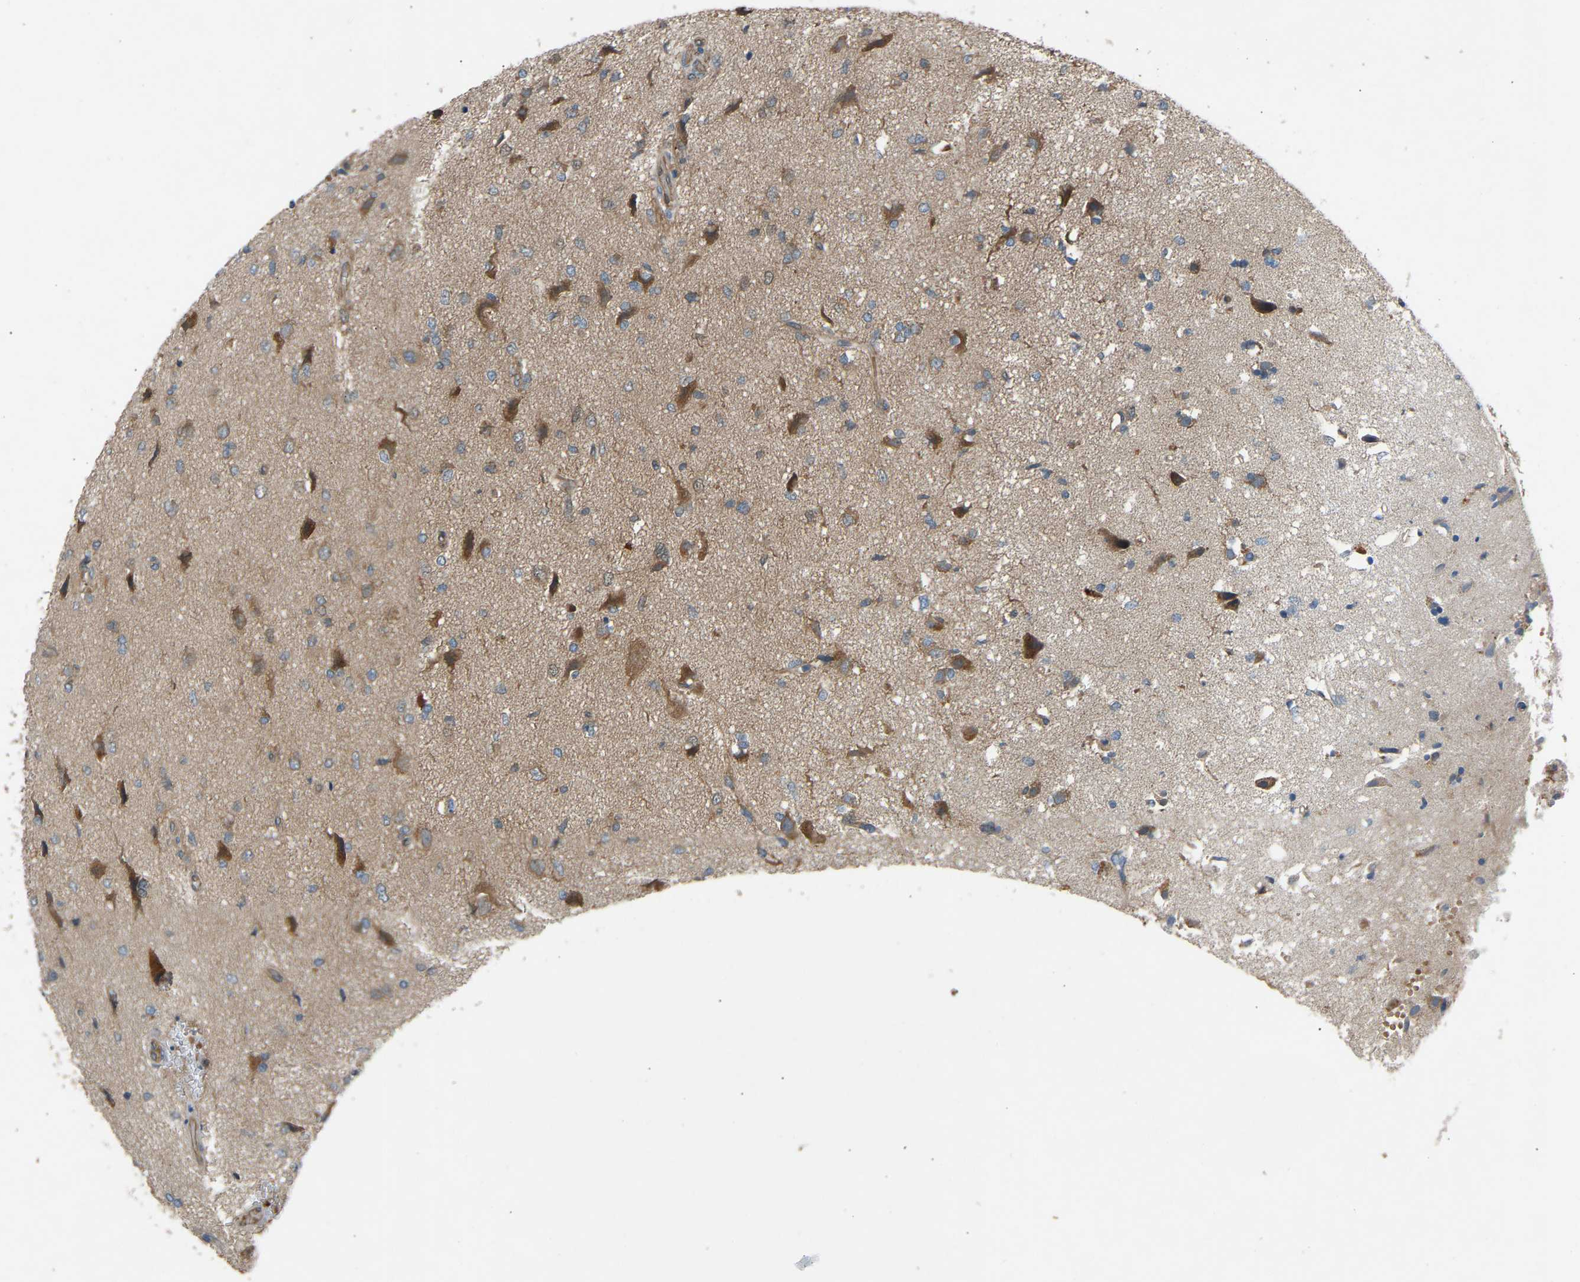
{"staining": {"intensity": "moderate", "quantity": ">75%", "location": "cytoplasmic/membranous"}, "tissue": "glioma", "cell_type": "Tumor cells", "image_type": "cancer", "snomed": [{"axis": "morphology", "description": "Glioma, malignant, High grade"}, {"axis": "topography", "description": "Brain"}], "caption": "Immunohistochemistry (IHC) image of neoplastic tissue: human malignant glioma (high-grade) stained using immunohistochemistry (IHC) shows medium levels of moderate protein expression localized specifically in the cytoplasmic/membranous of tumor cells, appearing as a cytoplasmic/membranous brown color.", "gene": "GAS2L1", "patient": {"sex": "female", "age": 59}}